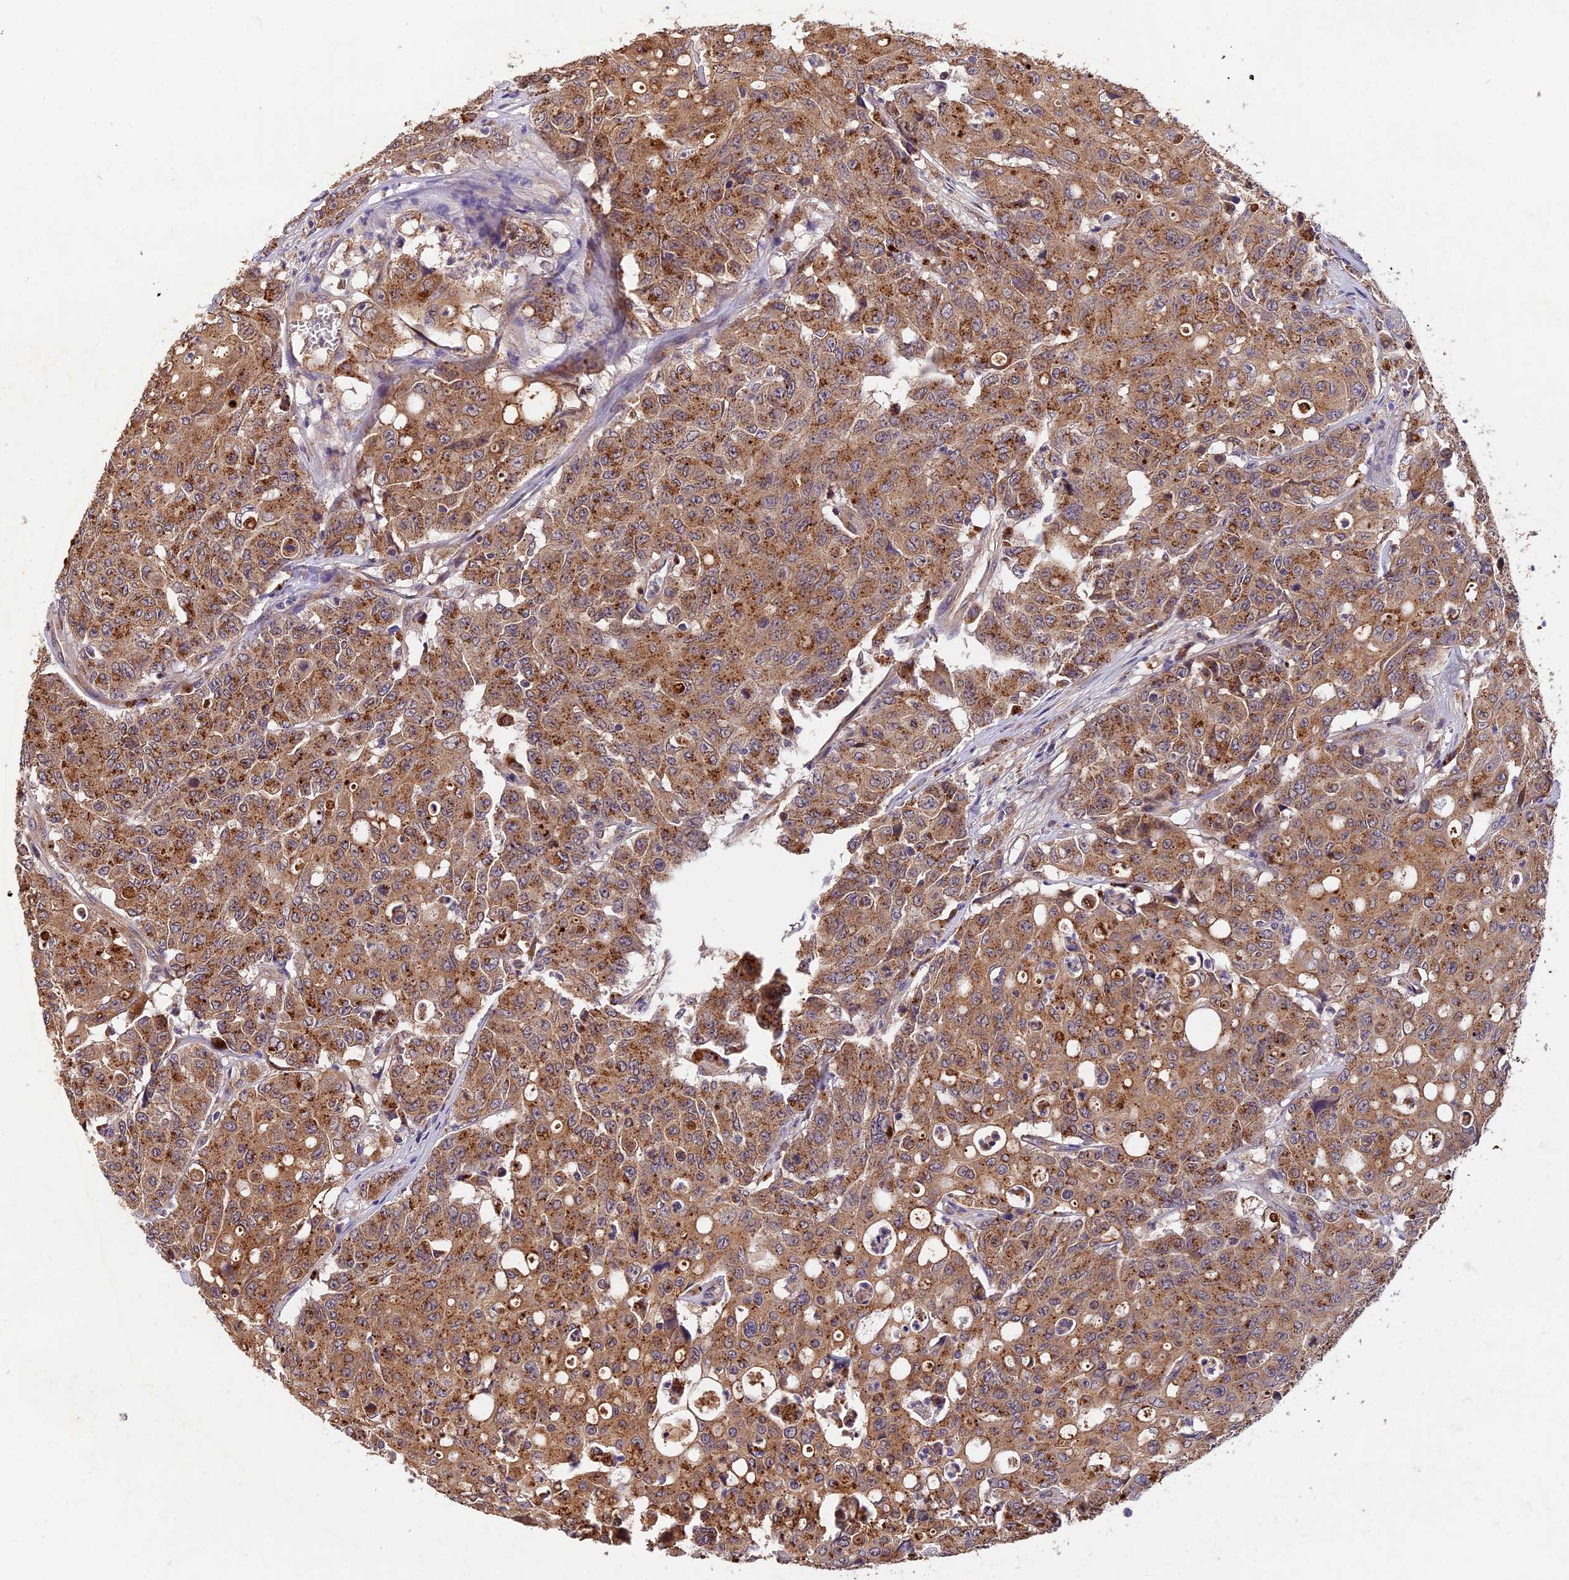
{"staining": {"intensity": "moderate", "quantity": ">75%", "location": "cytoplasmic/membranous"}, "tissue": "colorectal cancer", "cell_type": "Tumor cells", "image_type": "cancer", "snomed": [{"axis": "morphology", "description": "Adenocarcinoma, NOS"}, {"axis": "topography", "description": "Colon"}], "caption": "Moderate cytoplasmic/membranous expression for a protein is appreciated in about >75% of tumor cells of colorectal adenocarcinoma using immunohistochemistry (IHC).", "gene": "COPE", "patient": {"sex": "male", "age": 51}}